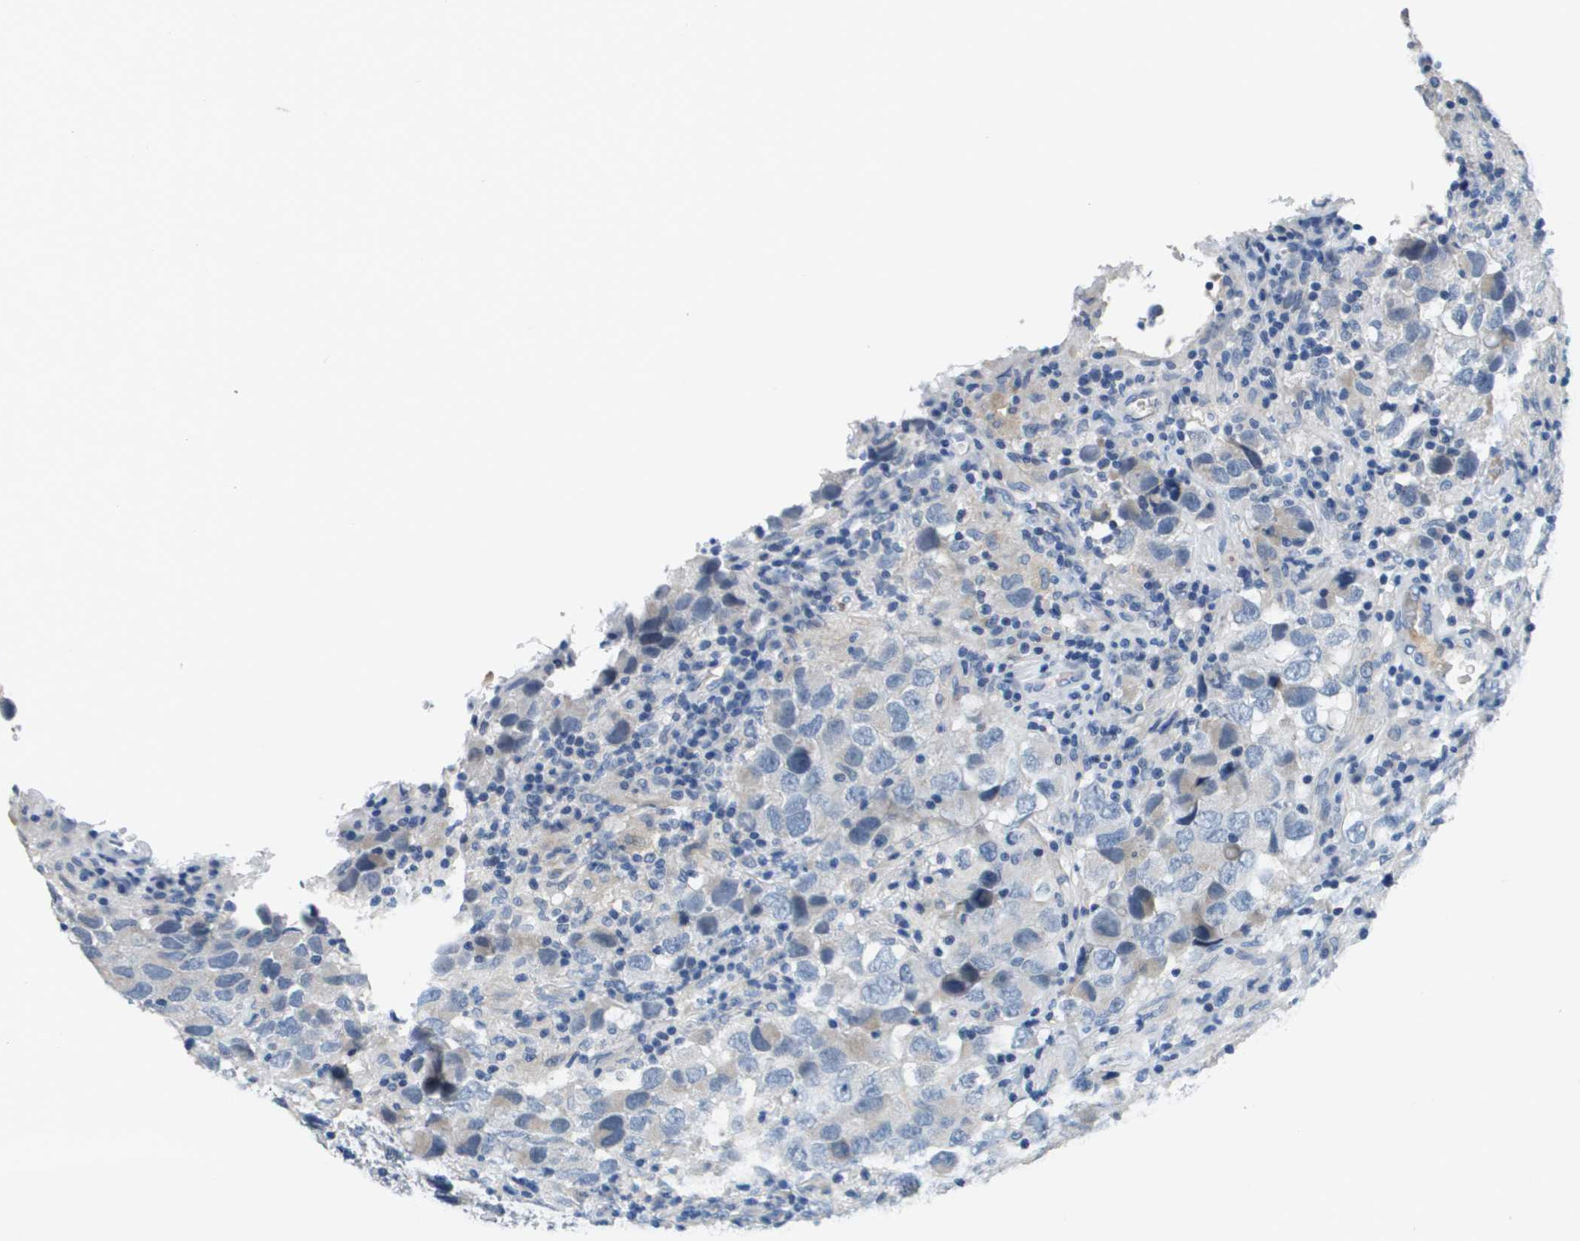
{"staining": {"intensity": "negative", "quantity": "none", "location": "none"}, "tissue": "testis cancer", "cell_type": "Tumor cells", "image_type": "cancer", "snomed": [{"axis": "morphology", "description": "Carcinoma, Embryonal, NOS"}, {"axis": "topography", "description": "Testis"}], "caption": "This is an IHC micrograph of human testis cancer (embryonal carcinoma). There is no positivity in tumor cells.", "gene": "NCS1", "patient": {"sex": "male", "age": 21}}